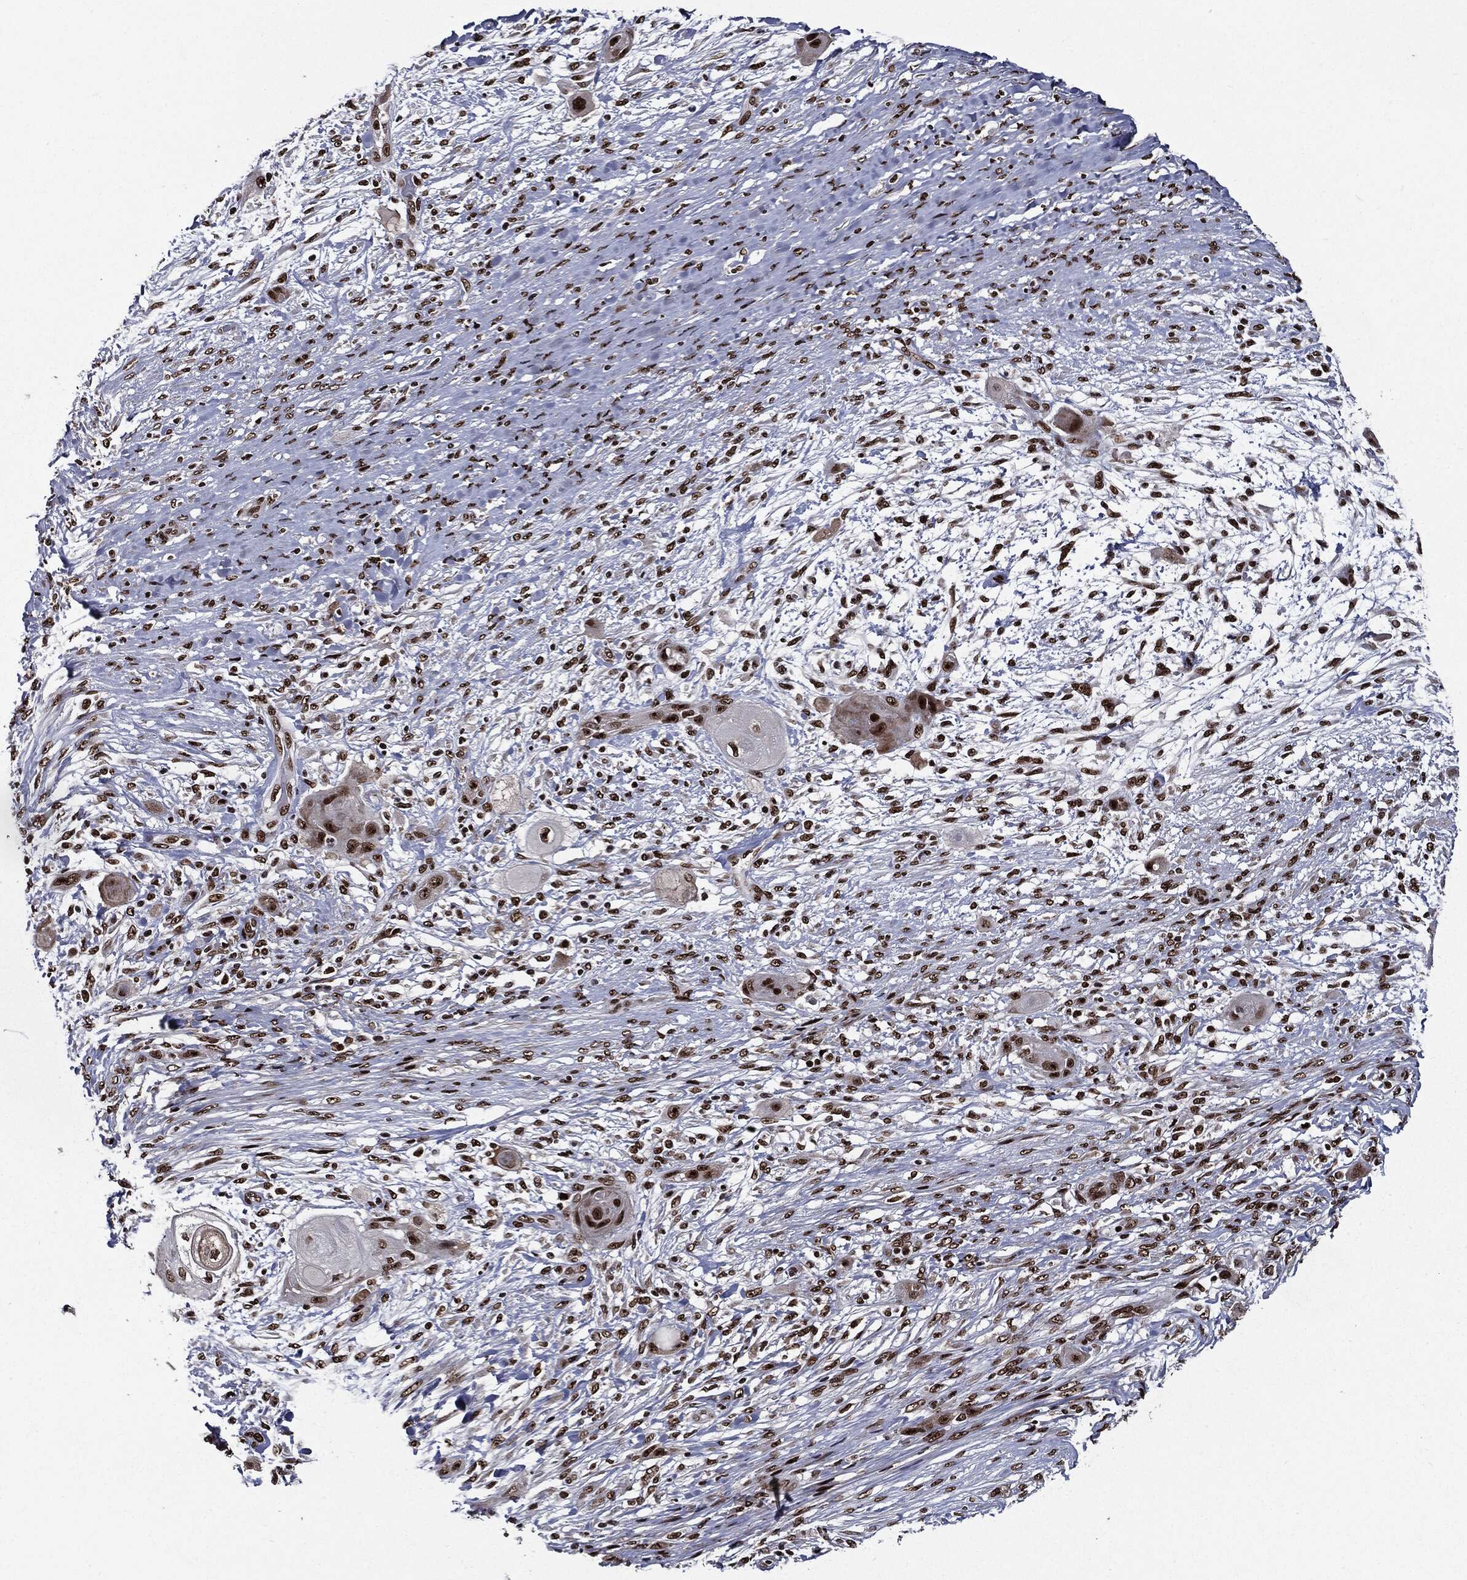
{"staining": {"intensity": "strong", "quantity": ">75%", "location": "nuclear"}, "tissue": "skin cancer", "cell_type": "Tumor cells", "image_type": "cancer", "snomed": [{"axis": "morphology", "description": "Squamous cell carcinoma, NOS"}, {"axis": "topography", "description": "Skin"}], "caption": "The immunohistochemical stain shows strong nuclear staining in tumor cells of skin cancer (squamous cell carcinoma) tissue.", "gene": "ZFP91", "patient": {"sex": "male", "age": 62}}